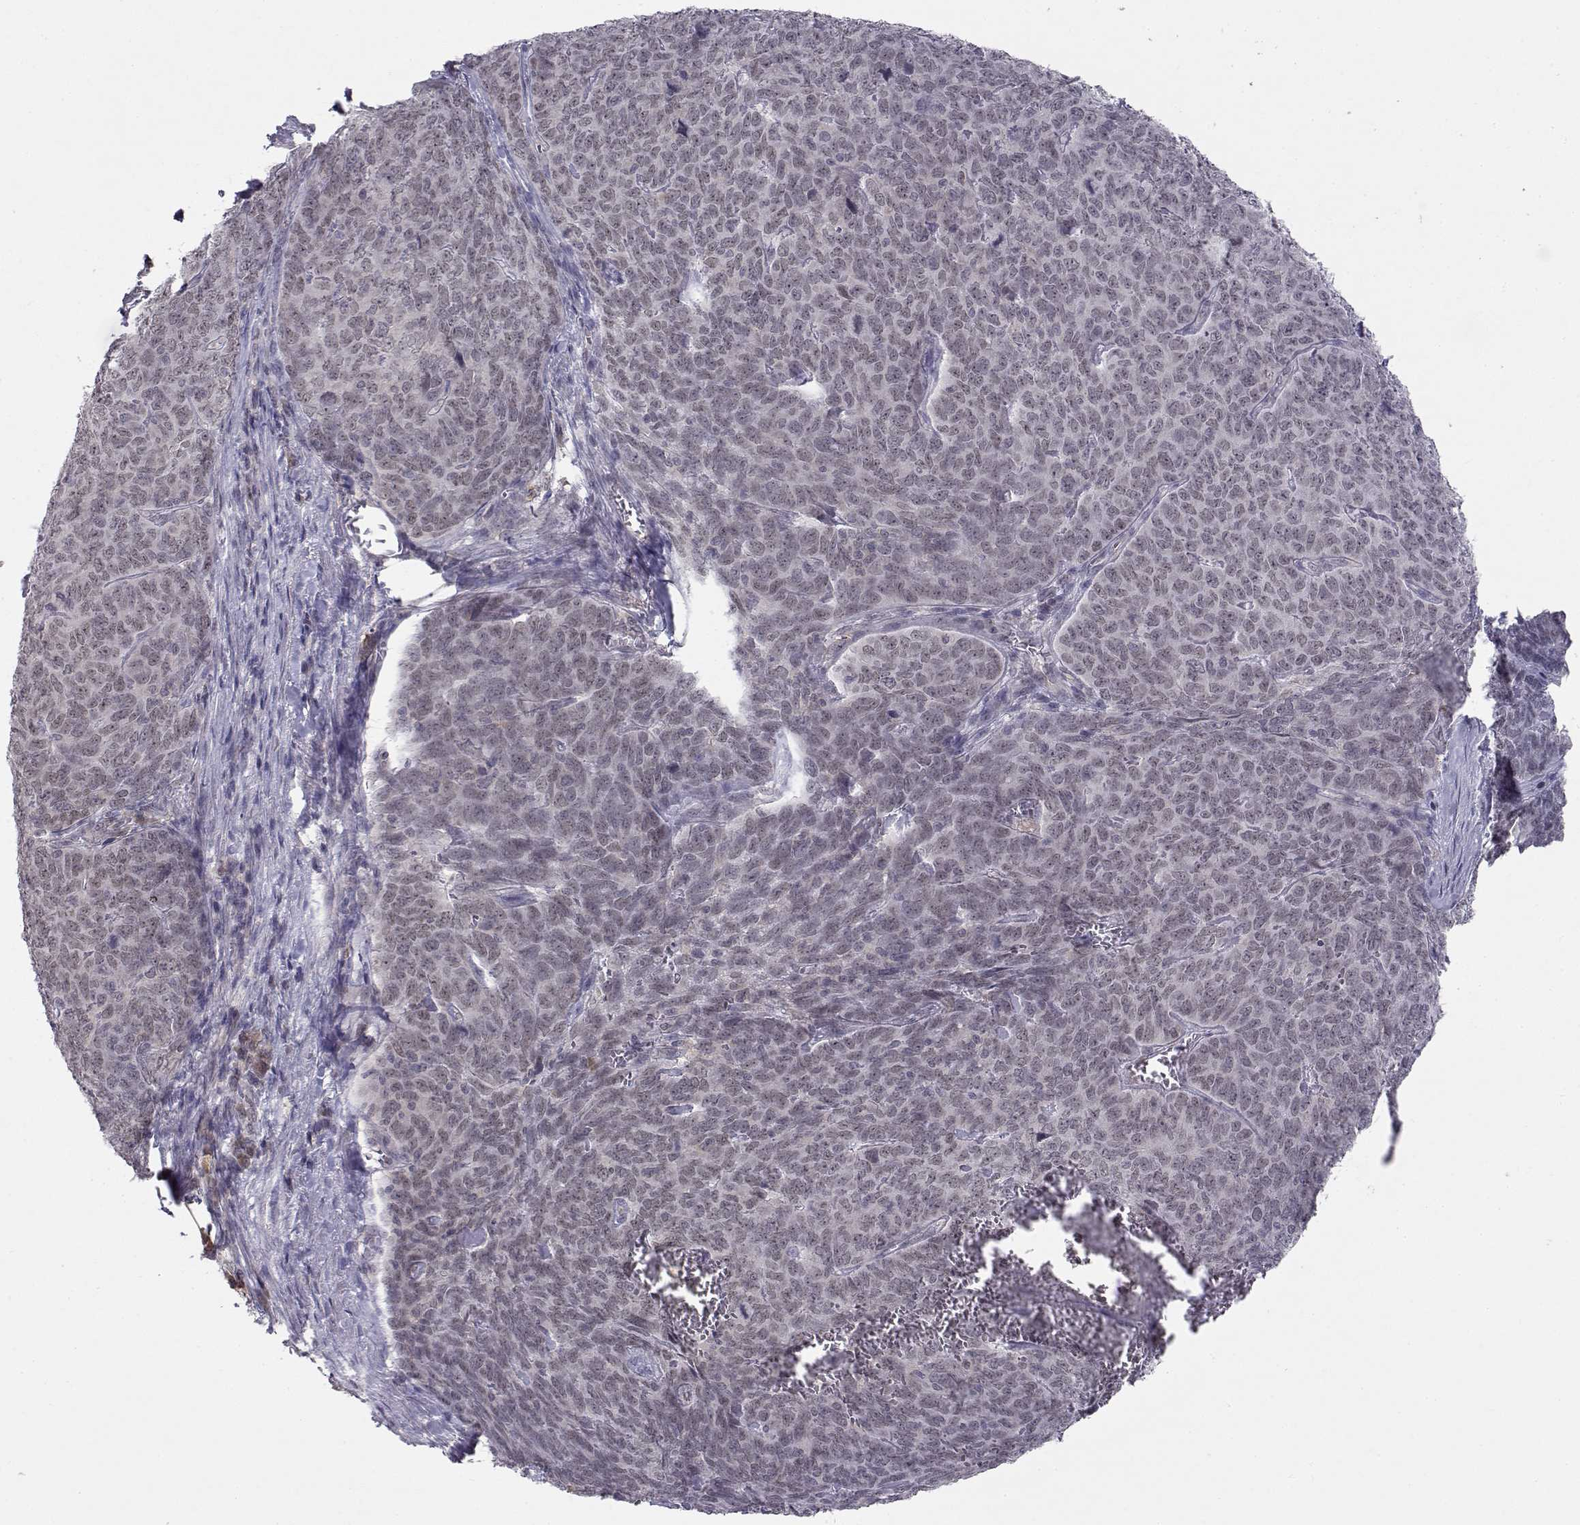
{"staining": {"intensity": "negative", "quantity": "none", "location": "none"}, "tissue": "skin cancer", "cell_type": "Tumor cells", "image_type": "cancer", "snomed": [{"axis": "morphology", "description": "Squamous cell carcinoma, NOS"}, {"axis": "topography", "description": "Skin"}, {"axis": "topography", "description": "Anal"}], "caption": "There is no significant staining in tumor cells of squamous cell carcinoma (skin).", "gene": "KIF13B", "patient": {"sex": "female", "age": 51}}